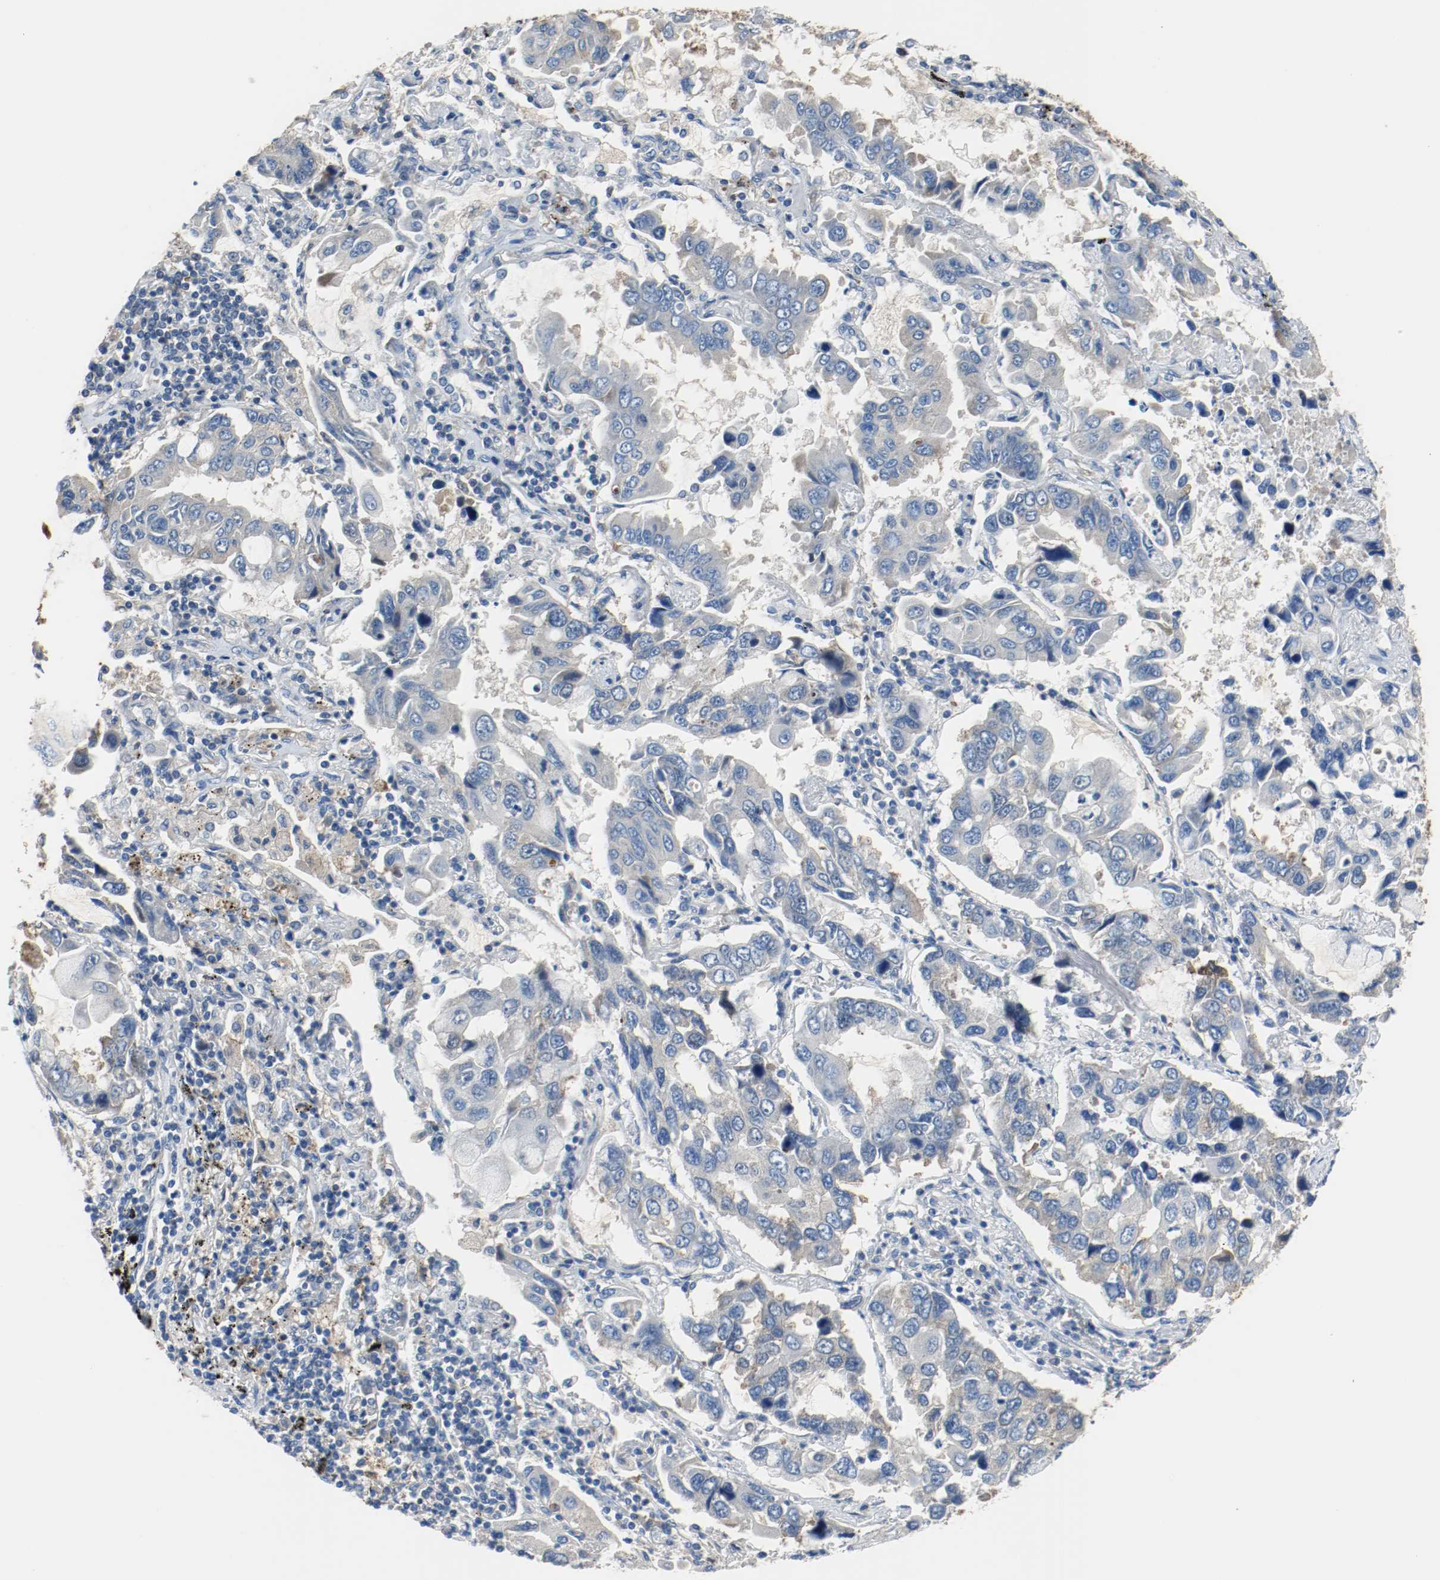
{"staining": {"intensity": "negative", "quantity": "none", "location": "none"}, "tissue": "lung cancer", "cell_type": "Tumor cells", "image_type": "cancer", "snomed": [{"axis": "morphology", "description": "Adenocarcinoma, NOS"}, {"axis": "topography", "description": "Lung"}], "caption": "Histopathology image shows no significant protein expression in tumor cells of lung cancer (adenocarcinoma).", "gene": "TUBA3D", "patient": {"sex": "male", "age": 64}}